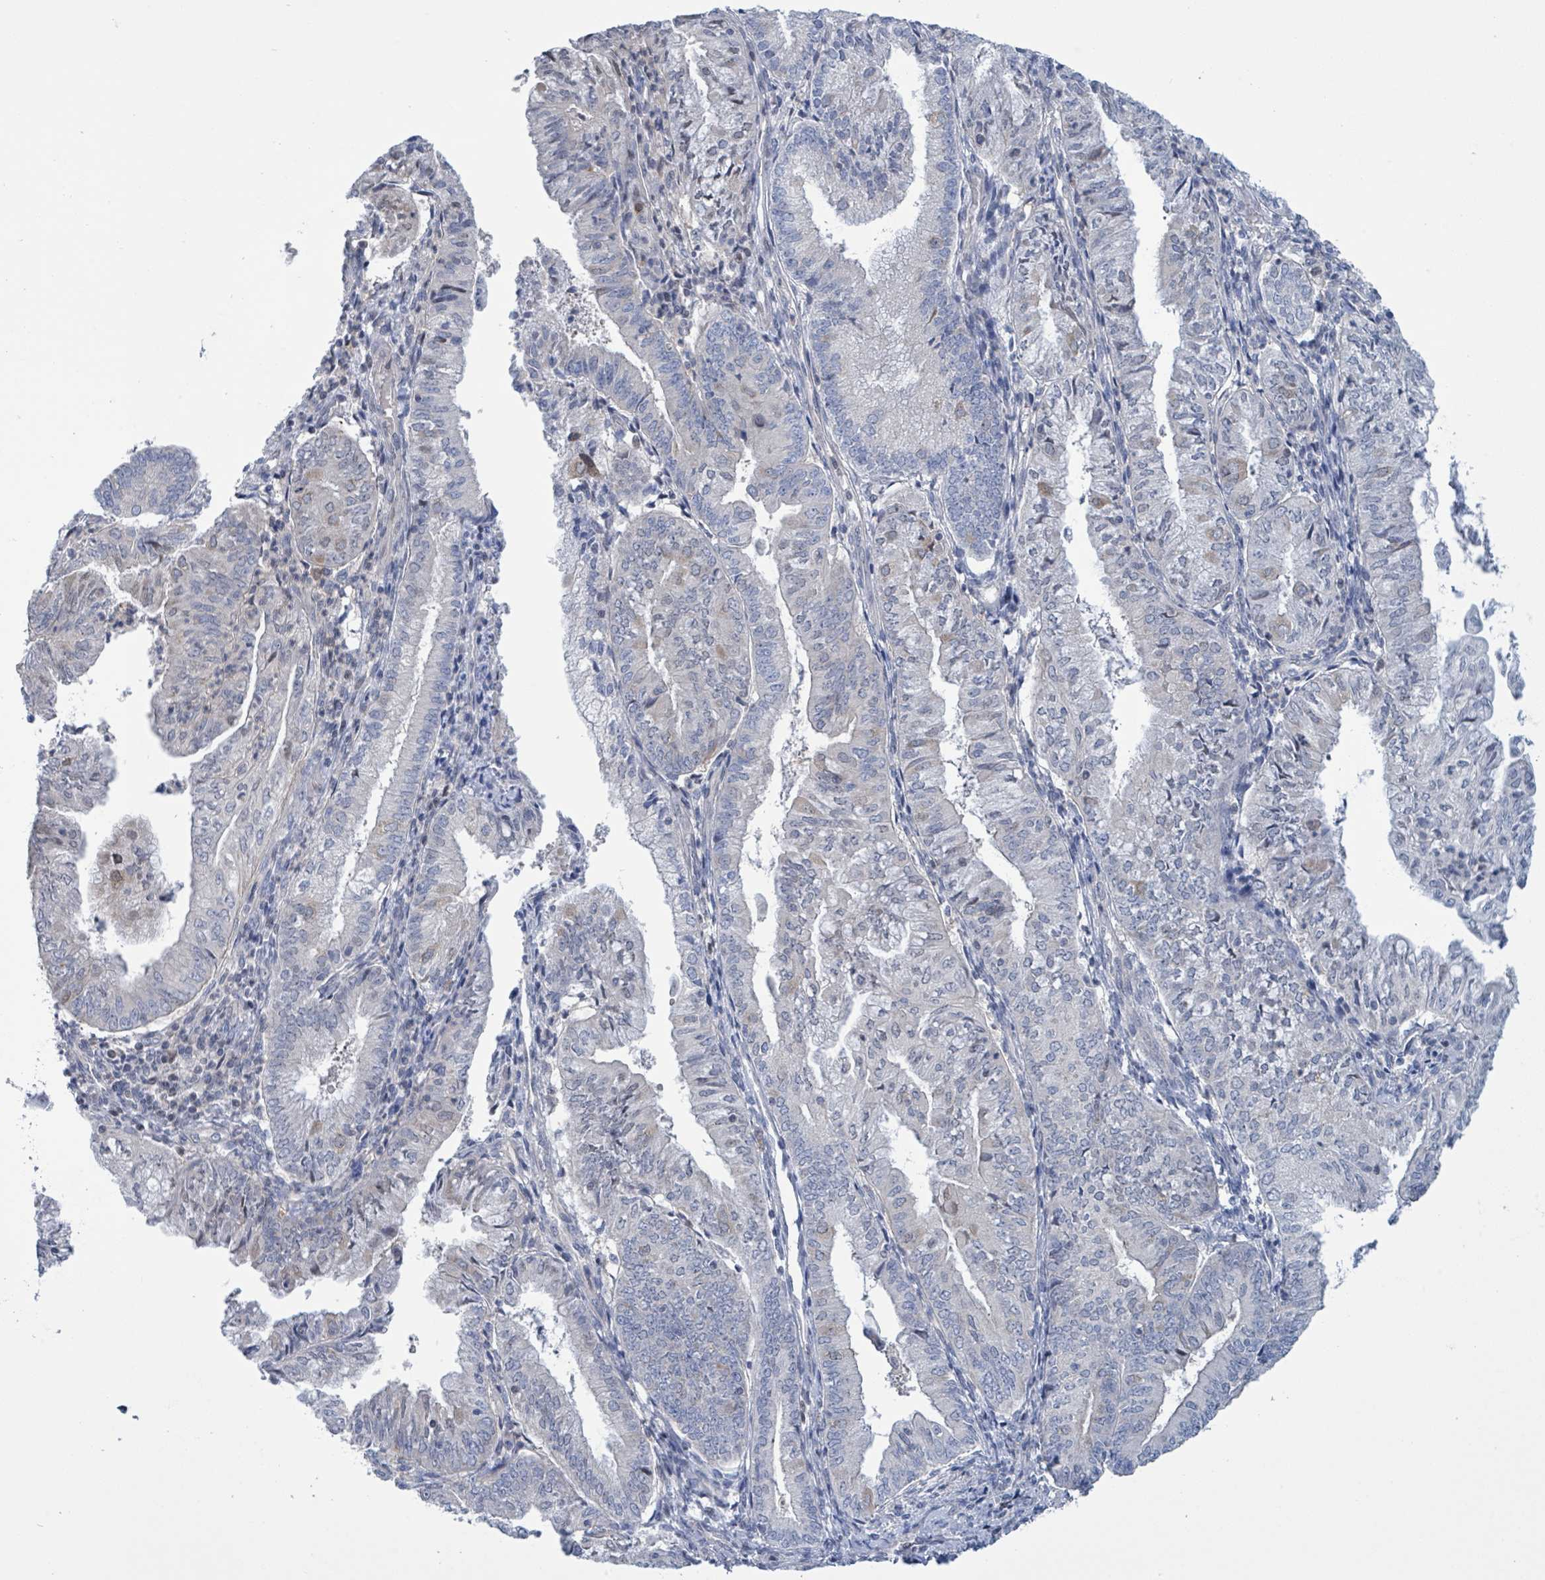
{"staining": {"intensity": "negative", "quantity": "none", "location": "none"}, "tissue": "endometrial cancer", "cell_type": "Tumor cells", "image_type": "cancer", "snomed": [{"axis": "morphology", "description": "Adenocarcinoma, NOS"}, {"axis": "topography", "description": "Endometrium"}], "caption": "Adenocarcinoma (endometrial) stained for a protein using IHC shows no positivity tumor cells.", "gene": "DGKZ", "patient": {"sex": "female", "age": 55}}